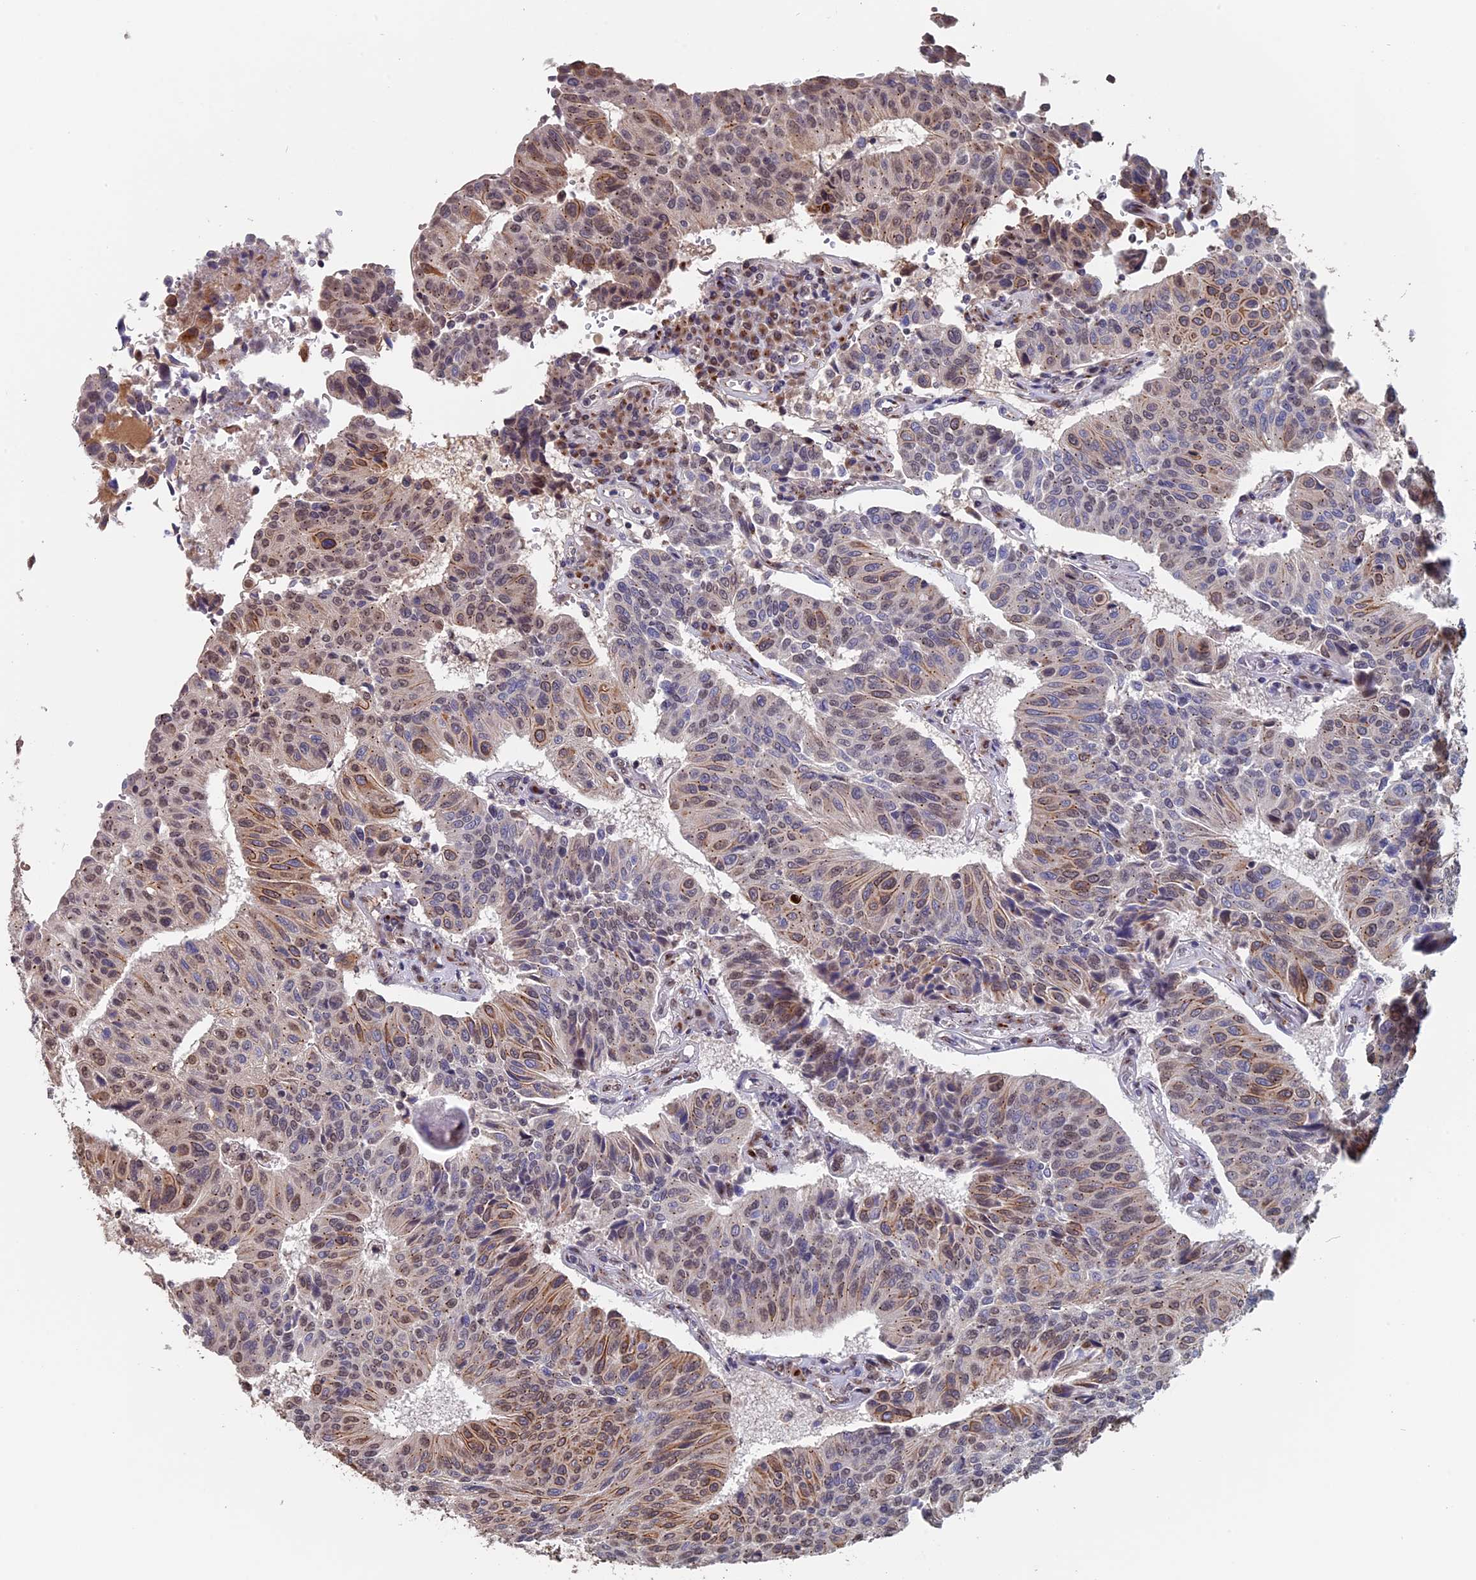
{"staining": {"intensity": "moderate", "quantity": "25%-75%", "location": "cytoplasmic/membranous,nuclear"}, "tissue": "urothelial cancer", "cell_type": "Tumor cells", "image_type": "cancer", "snomed": [{"axis": "morphology", "description": "Urothelial carcinoma, High grade"}, {"axis": "topography", "description": "Urinary bladder"}], "caption": "Immunohistochemistry histopathology image of human high-grade urothelial carcinoma stained for a protein (brown), which demonstrates medium levels of moderate cytoplasmic/membranous and nuclear staining in about 25%-75% of tumor cells.", "gene": "PIGQ", "patient": {"sex": "male", "age": 66}}